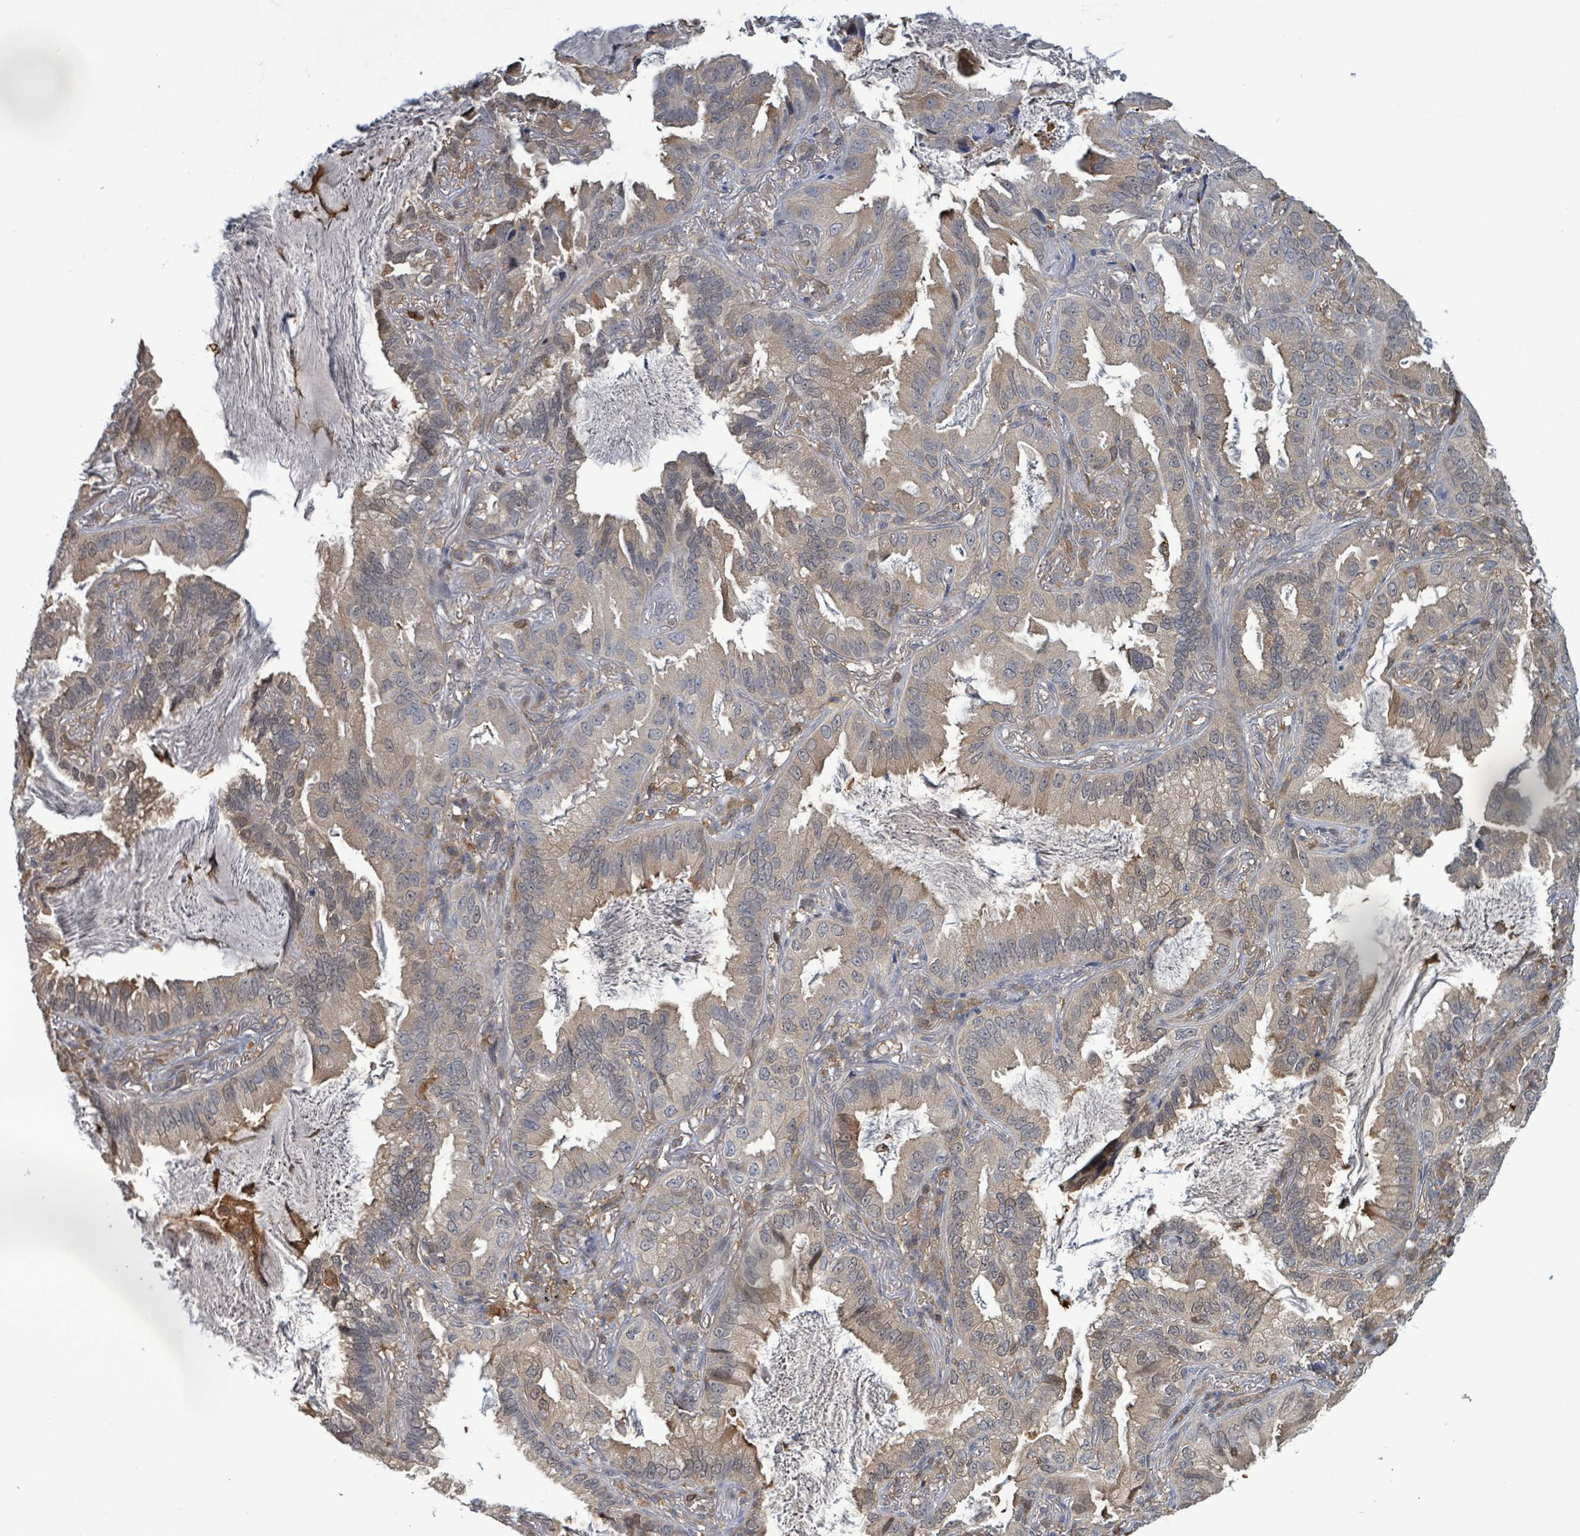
{"staining": {"intensity": "weak", "quantity": "25%-75%", "location": "cytoplasmic/membranous"}, "tissue": "lung cancer", "cell_type": "Tumor cells", "image_type": "cancer", "snomed": [{"axis": "morphology", "description": "Adenocarcinoma, NOS"}, {"axis": "topography", "description": "Lung"}], "caption": "Lung adenocarcinoma stained with DAB (3,3'-diaminobenzidine) IHC displays low levels of weak cytoplasmic/membranous expression in approximately 25%-75% of tumor cells.", "gene": "PGAM1", "patient": {"sex": "female", "age": 69}}